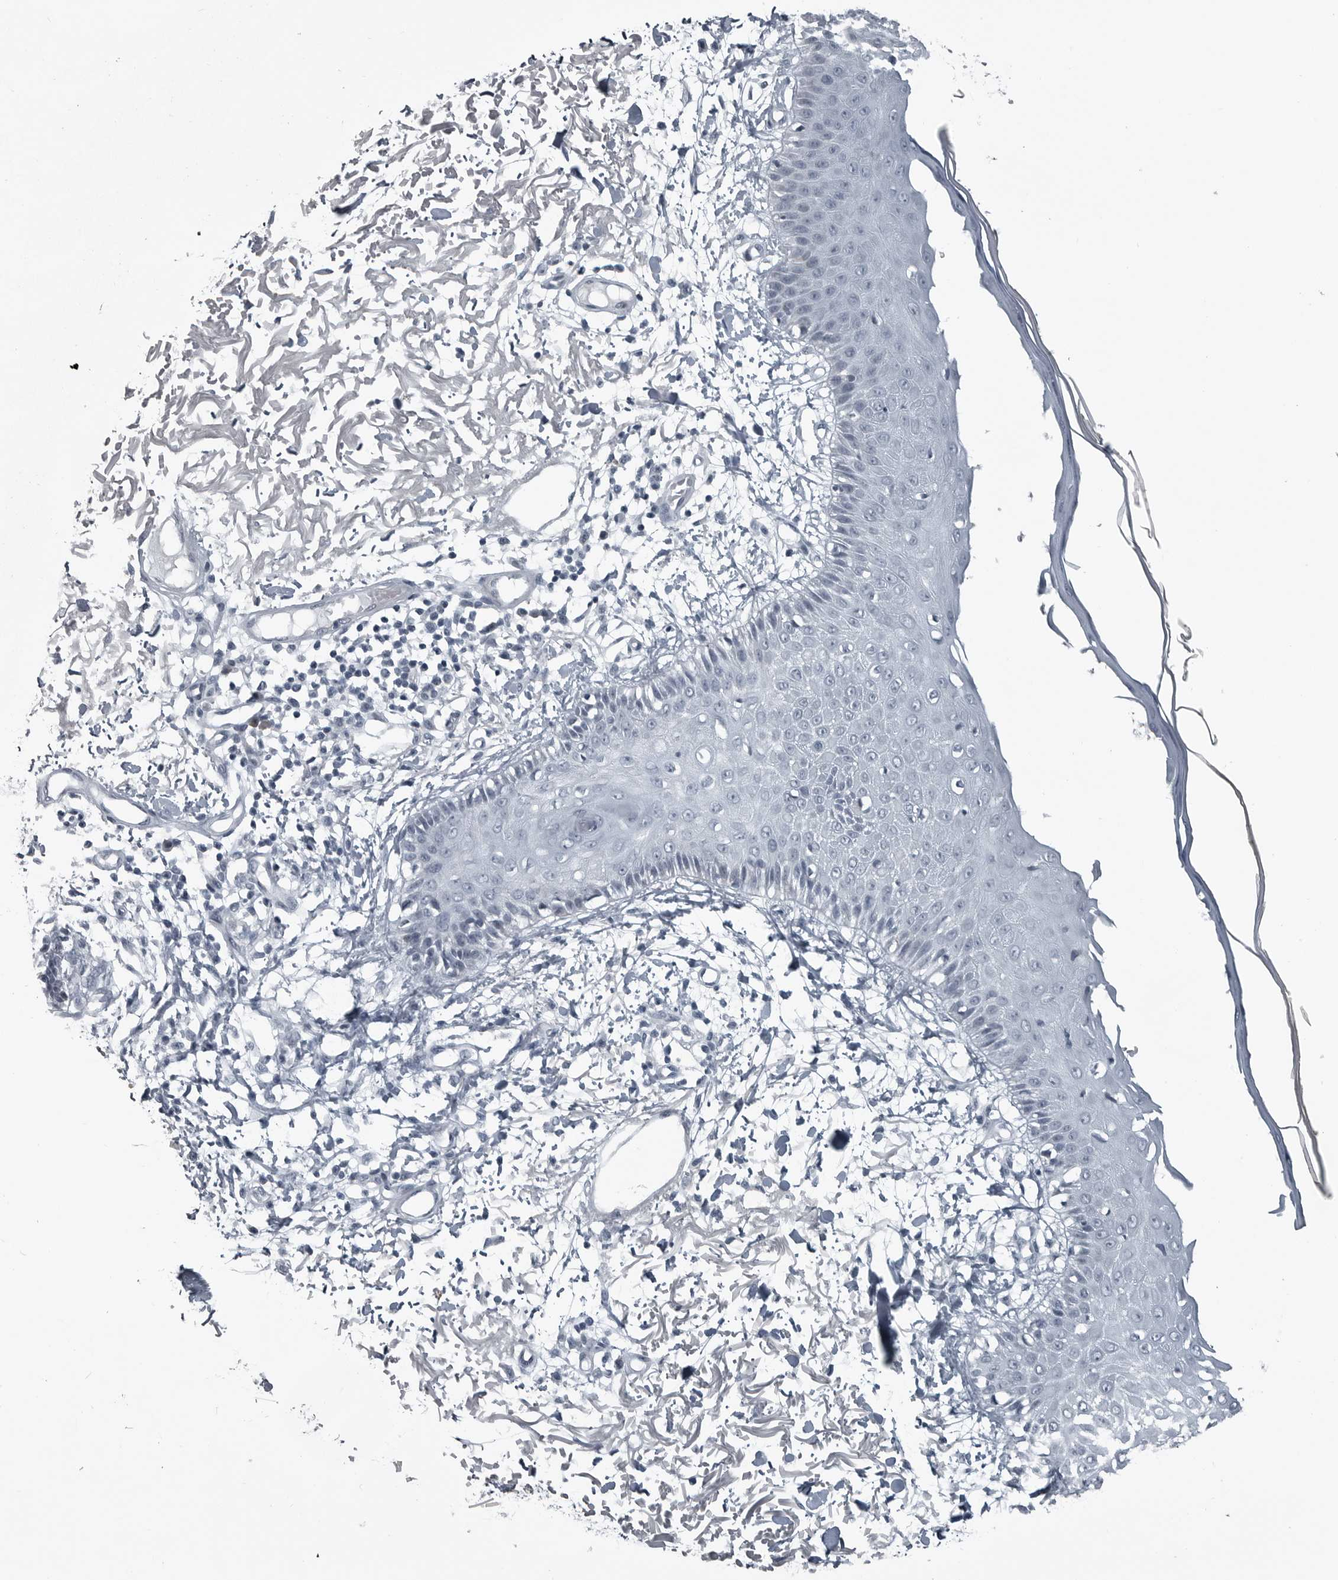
{"staining": {"intensity": "negative", "quantity": "none", "location": "none"}, "tissue": "skin", "cell_type": "Fibroblasts", "image_type": "normal", "snomed": [{"axis": "morphology", "description": "Normal tissue, NOS"}, {"axis": "morphology", "description": "Squamous cell carcinoma, NOS"}, {"axis": "topography", "description": "Skin"}, {"axis": "topography", "description": "Peripheral nerve tissue"}], "caption": "Fibroblasts show no significant protein positivity in normal skin.", "gene": "DNAAF11", "patient": {"sex": "male", "age": 83}}